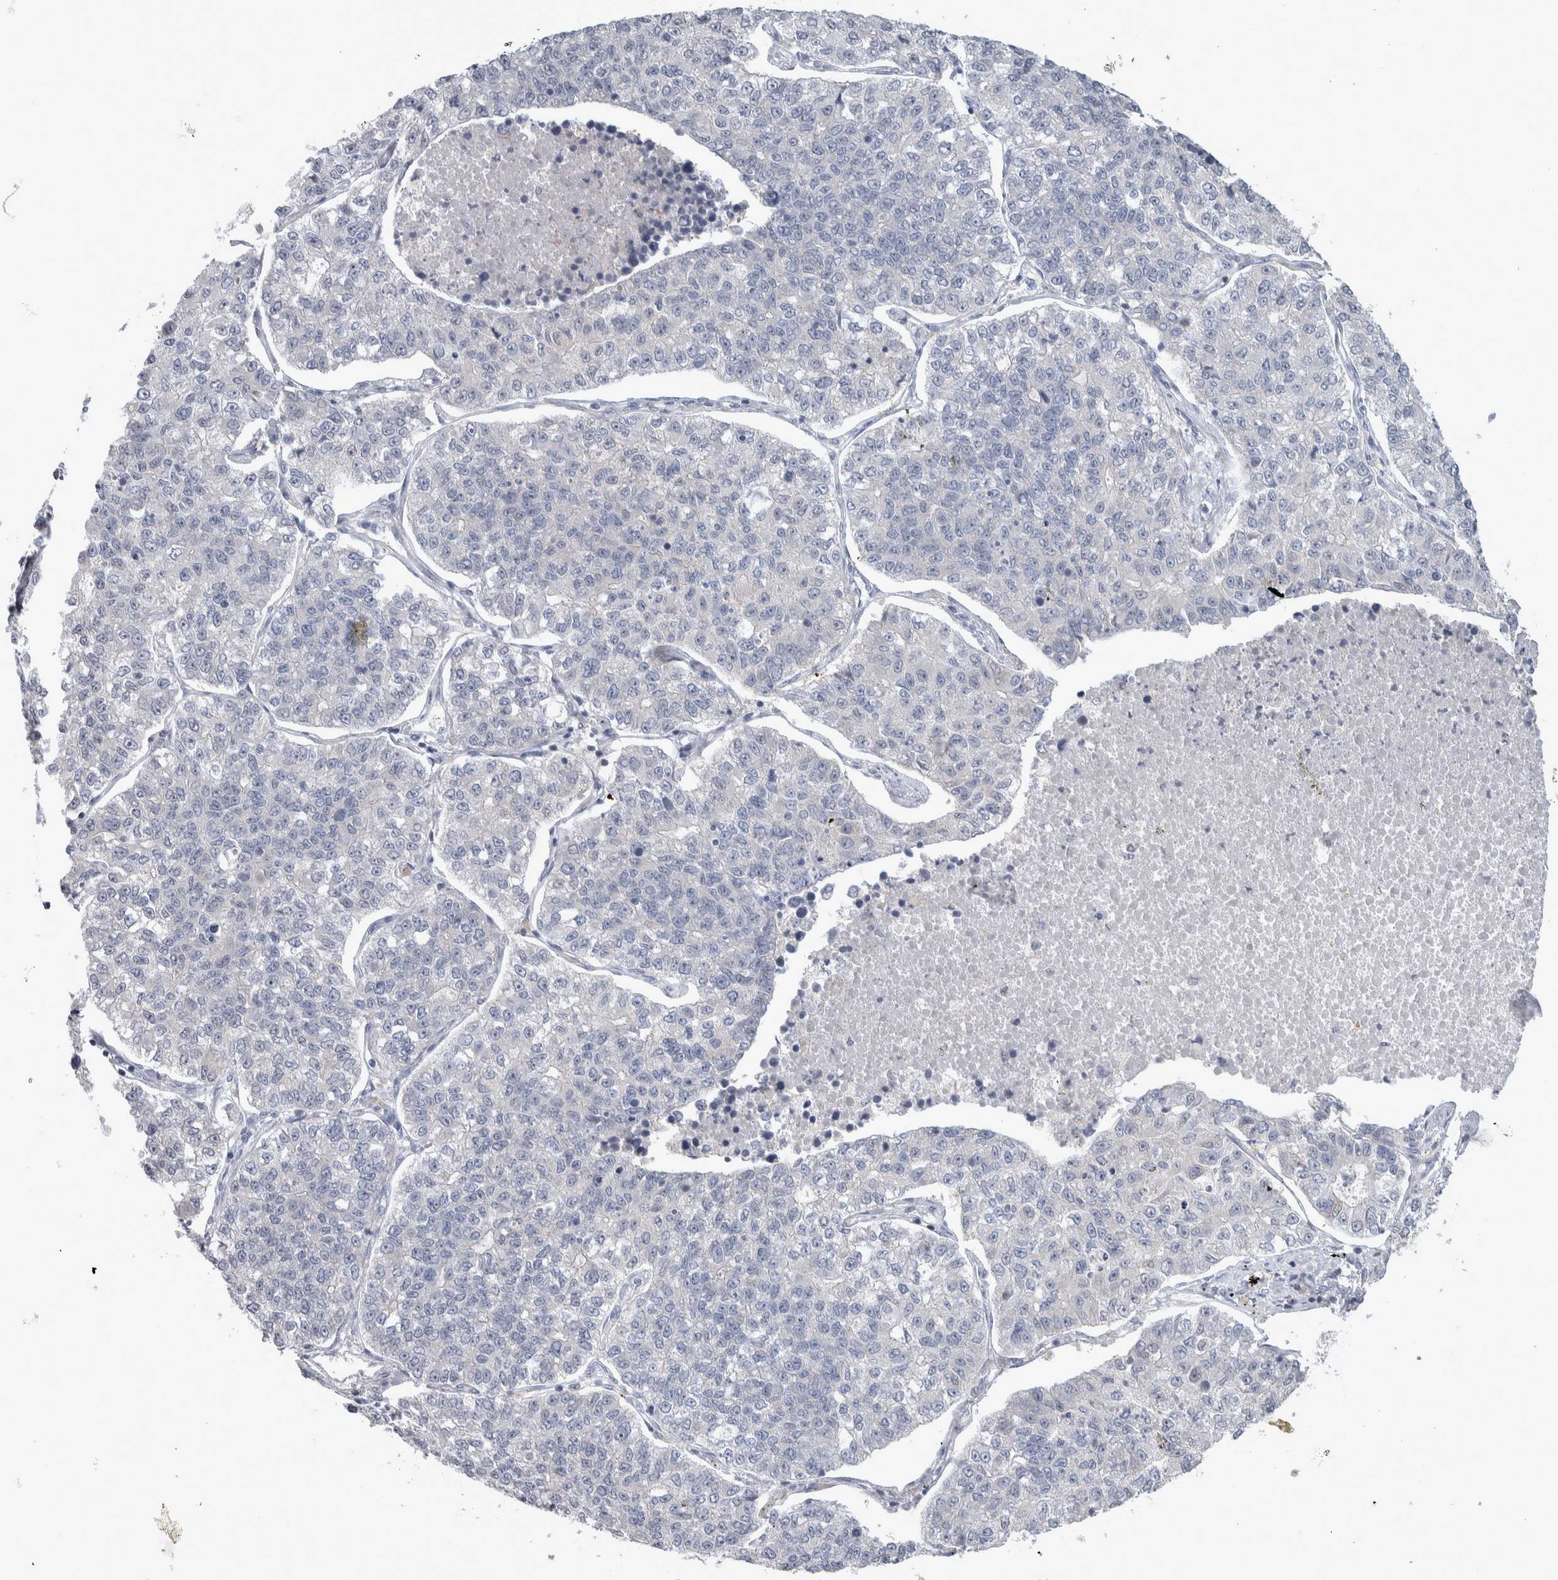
{"staining": {"intensity": "negative", "quantity": "none", "location": "none"}, "tissue": "lung cancer", "cell_type": "Tumor cells", "image_type": "cancer", "snomed": [{"axis": "morphology", "description": "Adenocarcinoma, NOS"}, {"axis": "topography", "description": "Lung"}], "caption": "Tumor cells show no significant expression in lung cancer. The staining is performed using DAB (3,3'-diaminobenzidine) brown chromogen with nuclei counter-stained in using hematoxylin.", "gene": "HTATIP2", "patient": {"sex": "male", "age": 49}}